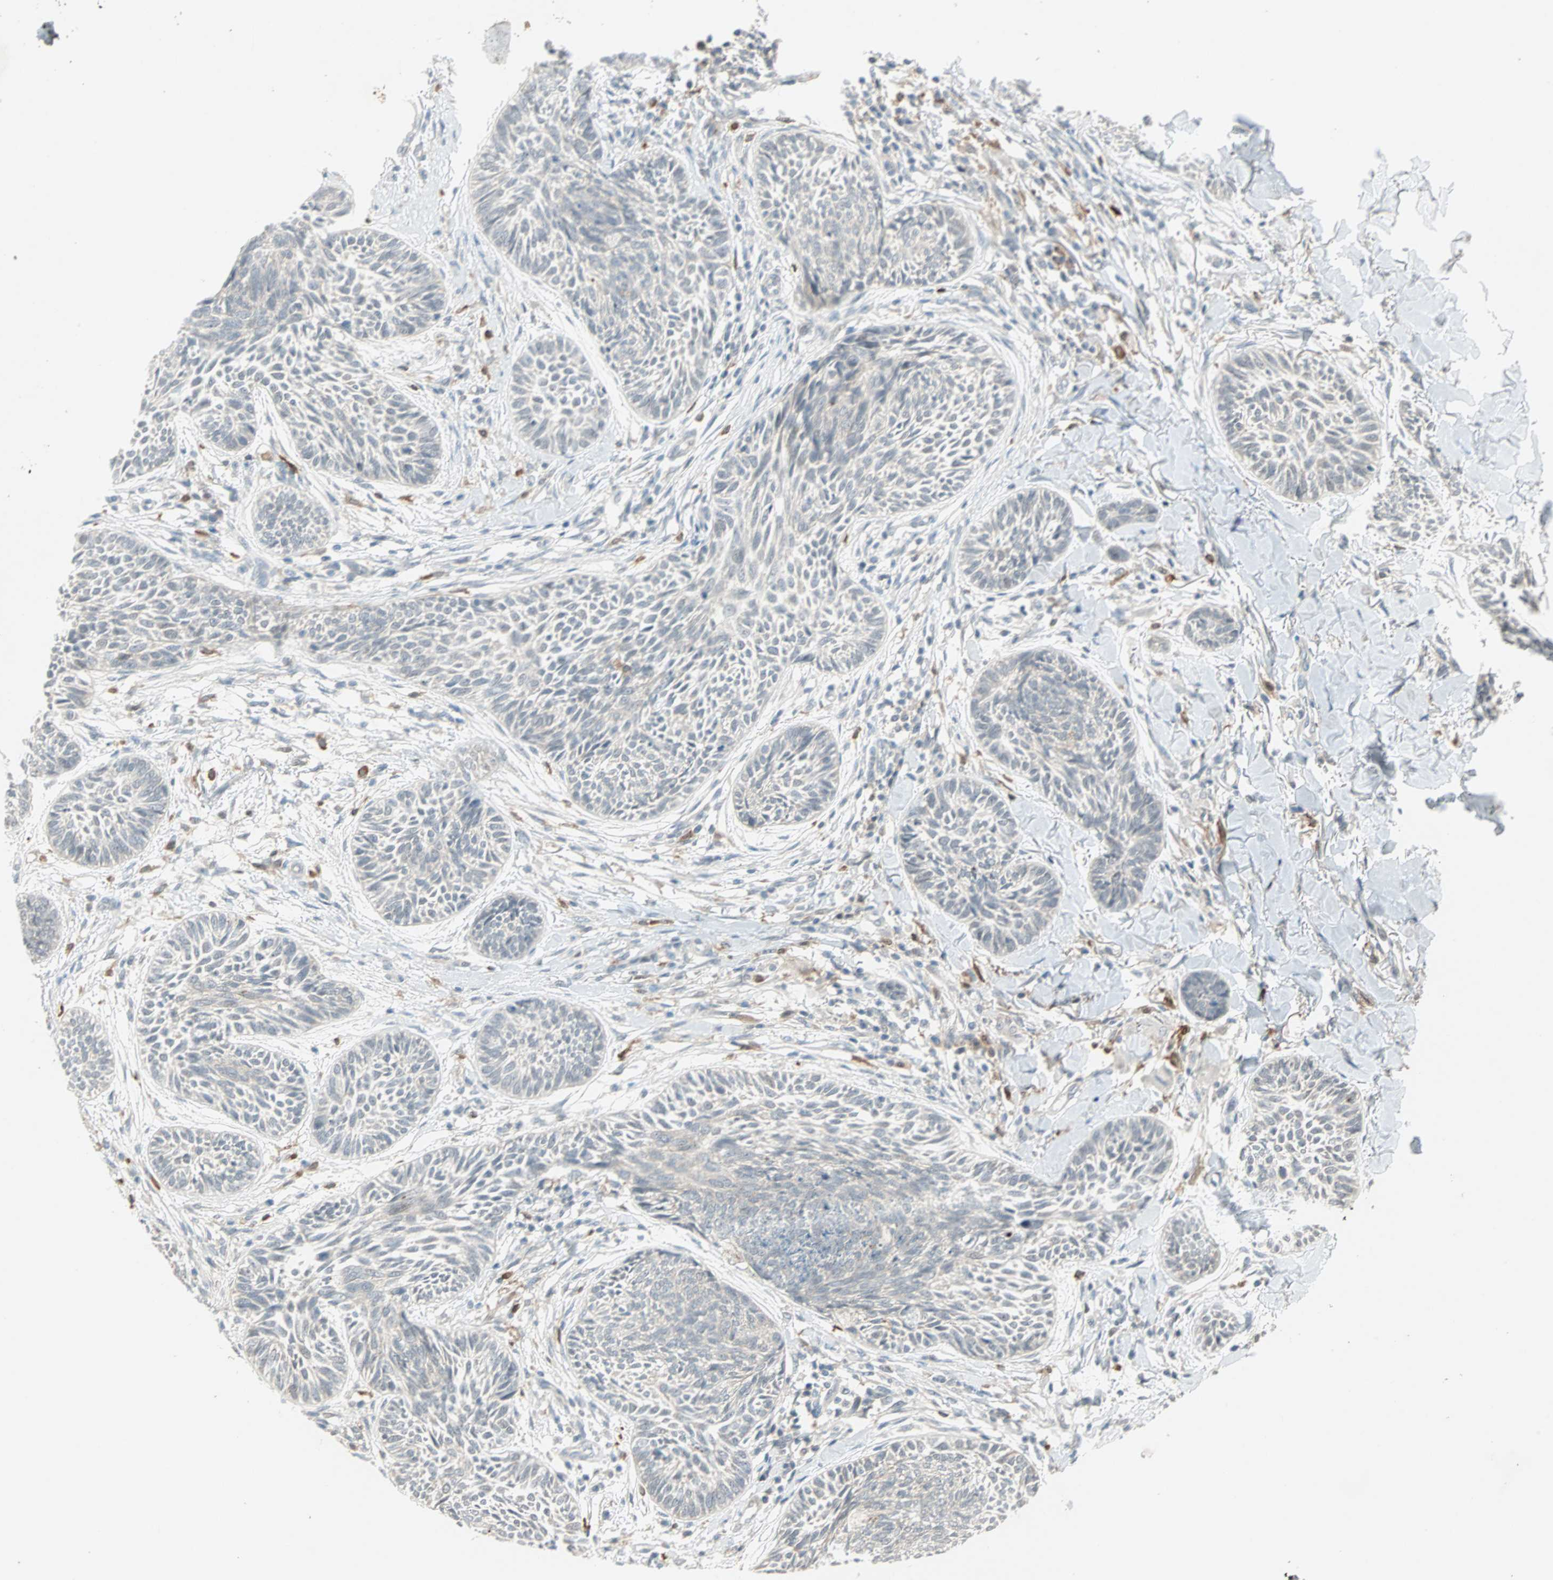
{"staining": {"intensity": "weak", "quantity": "<25%", "location": "cytoplasmic/membranous"}, "tissue": "skin cancer", "cell_type": "Tumor cells", "image_type": "cancer", "snomed": [{"axis": "morphology", "description": "Papilloma, NOS"}, {"axis": "morphology", "description": "Basal cell carcinoma"}, {"axis": "topography", "description": "Skin"}], "caption": "Protein analysis of skin cancer demonstrates no significant expression in tumor cells.", "gene": "RTL6", "patient": {"sex": "male", "age": 87}}